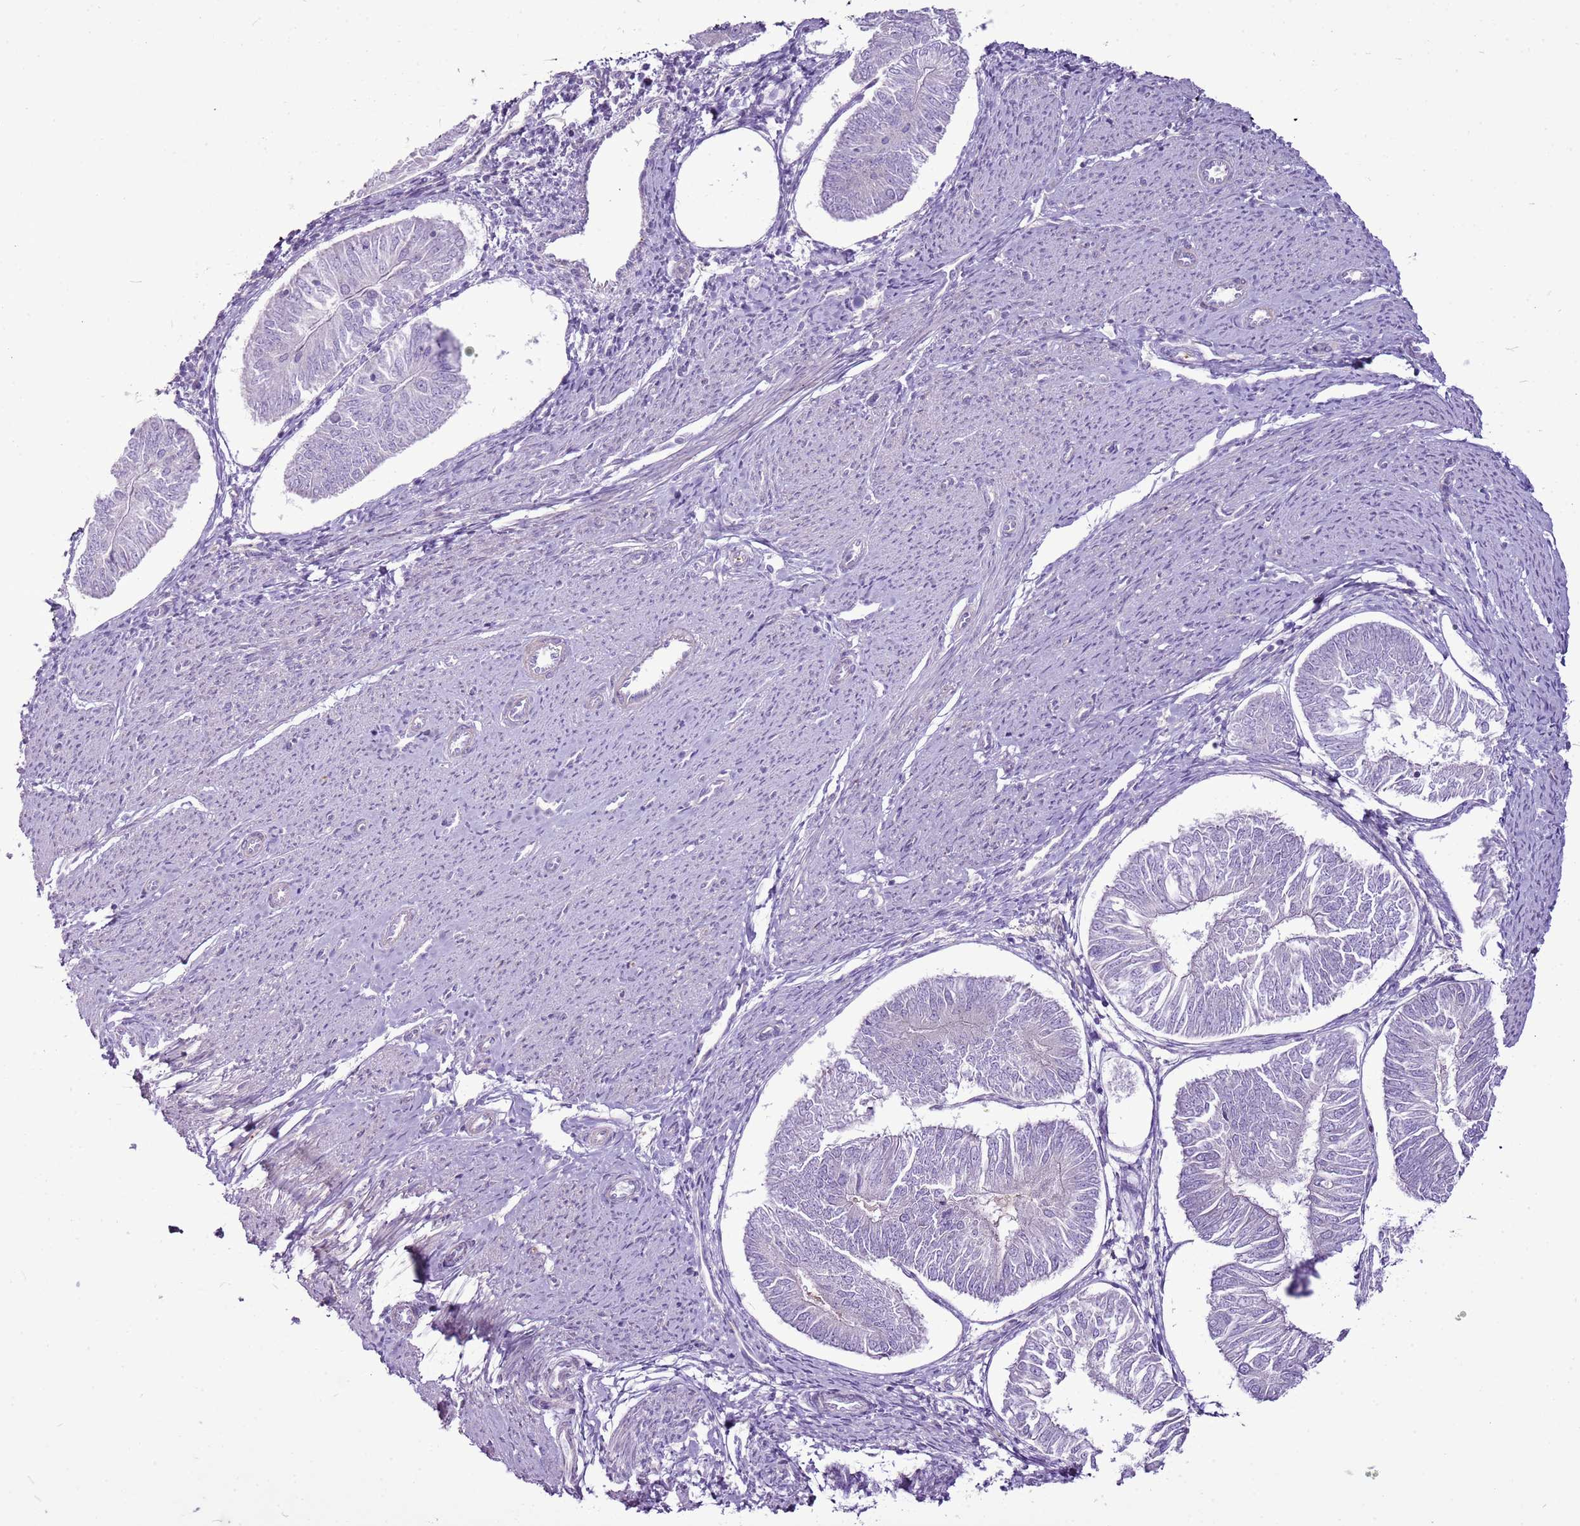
{"staining": {"intensity": "negative", "quantity": "none", "location": "none"}, "tissue": "endometrial cancer", "cell_type": "Tumor cells", "image_type": "cancer", "snomed": [{"axis": "morphology", "description": "Adenocarcinoma, NOS"}, {"axis": "topography", "description": "Endometrium"}], "caption": "IHC image of endometrial cancer stained for a protein (brown), which reveals no staining in tumor cells.", "gene": "CHAC2", "patient": {"sex": "female", "age": 58}}